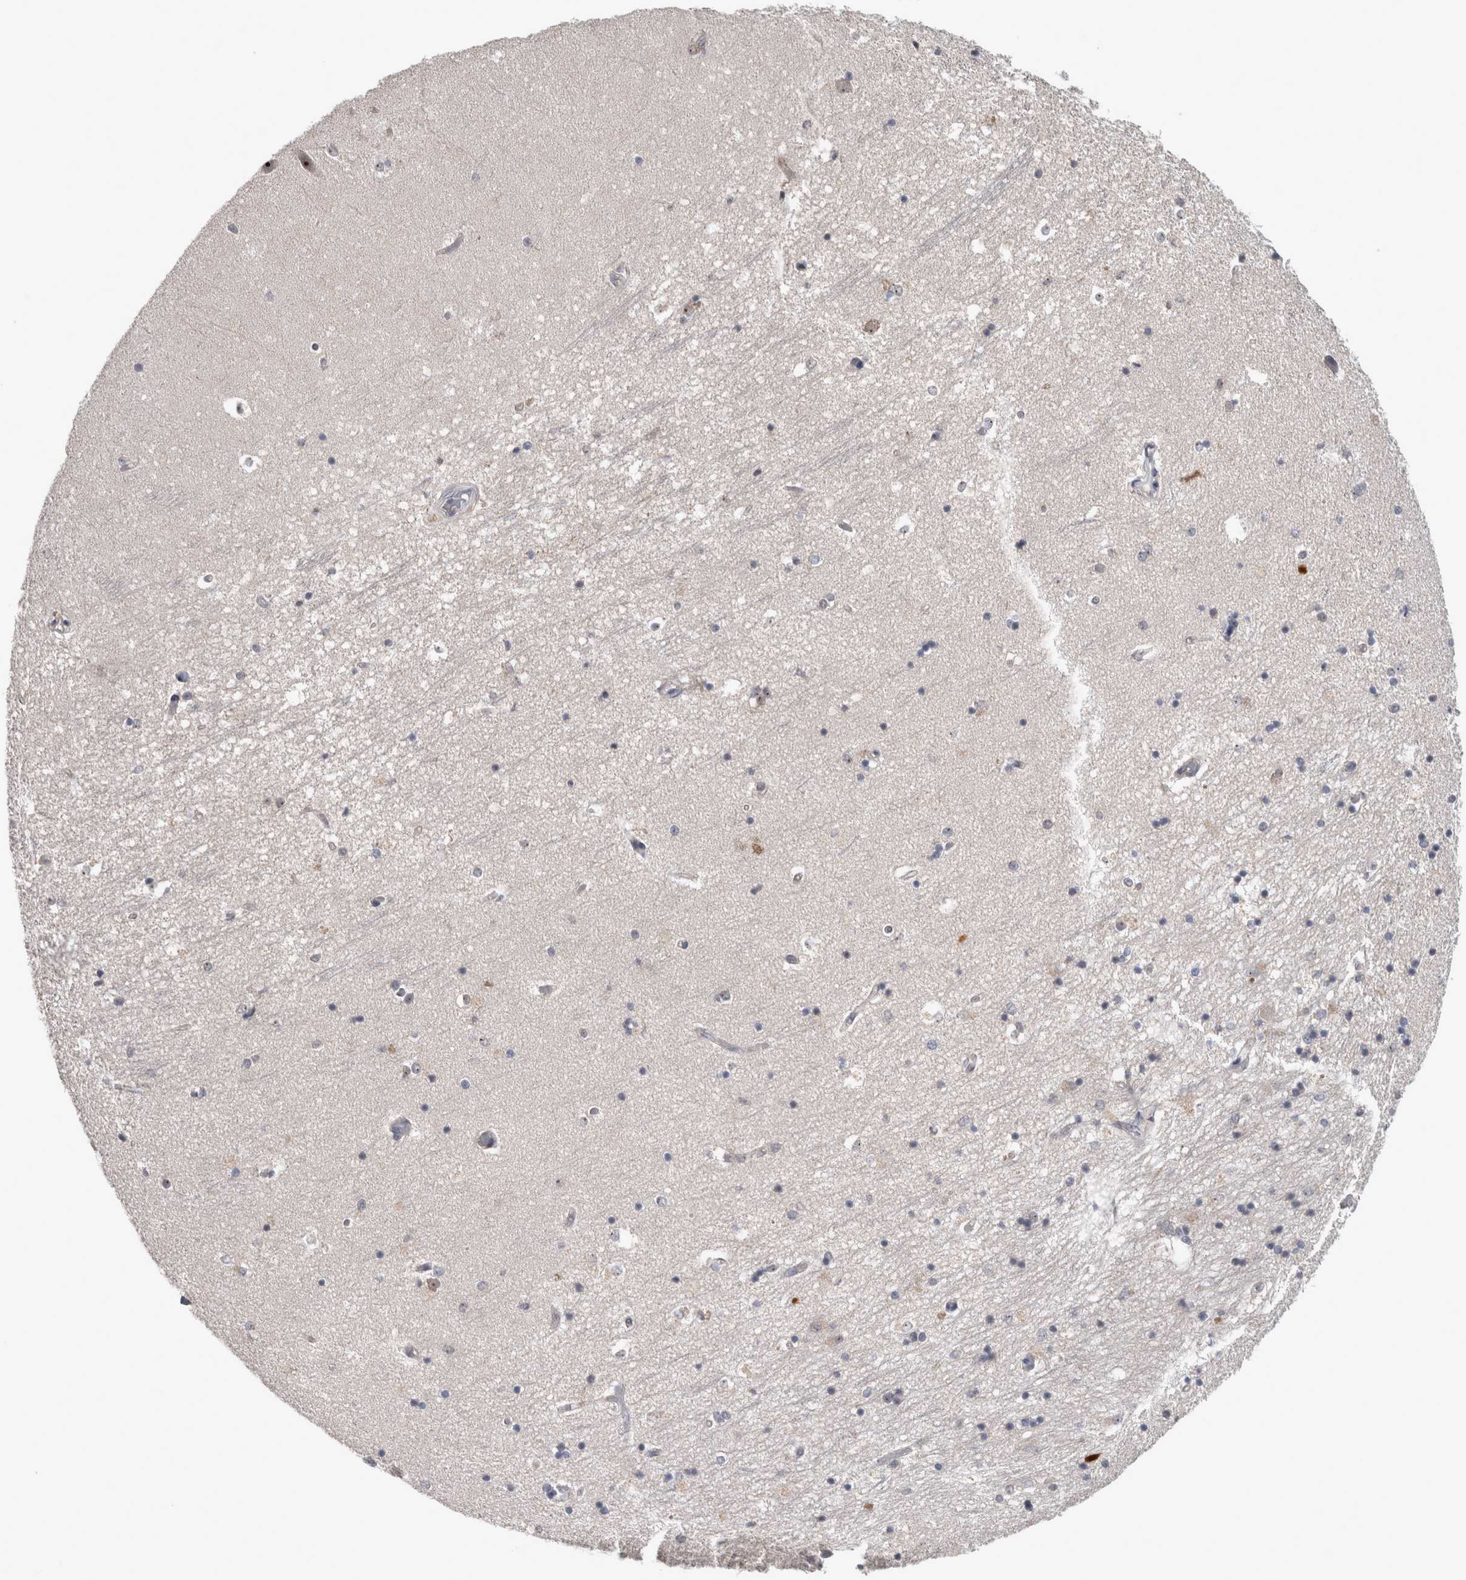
{"staining": {"intensity": "negative", "quantity": "none", "location": "none"}, "tissue": "hippocampus", "cell_type": "Glial cells", "image_type": "normal", "snomed": [{"axis": "morphology", "description": "Normal tissue, NOS"}, {"axis": "topography", "description": "Hippocampus"}], "caption": "Immunohistochemistry photomicrograph of unremarkable hippocampus stained for a protein (brown), which exhibits no staining in glial cells.", "gene": "RBM28", "patient": {"sex": "male", "age": 45}}